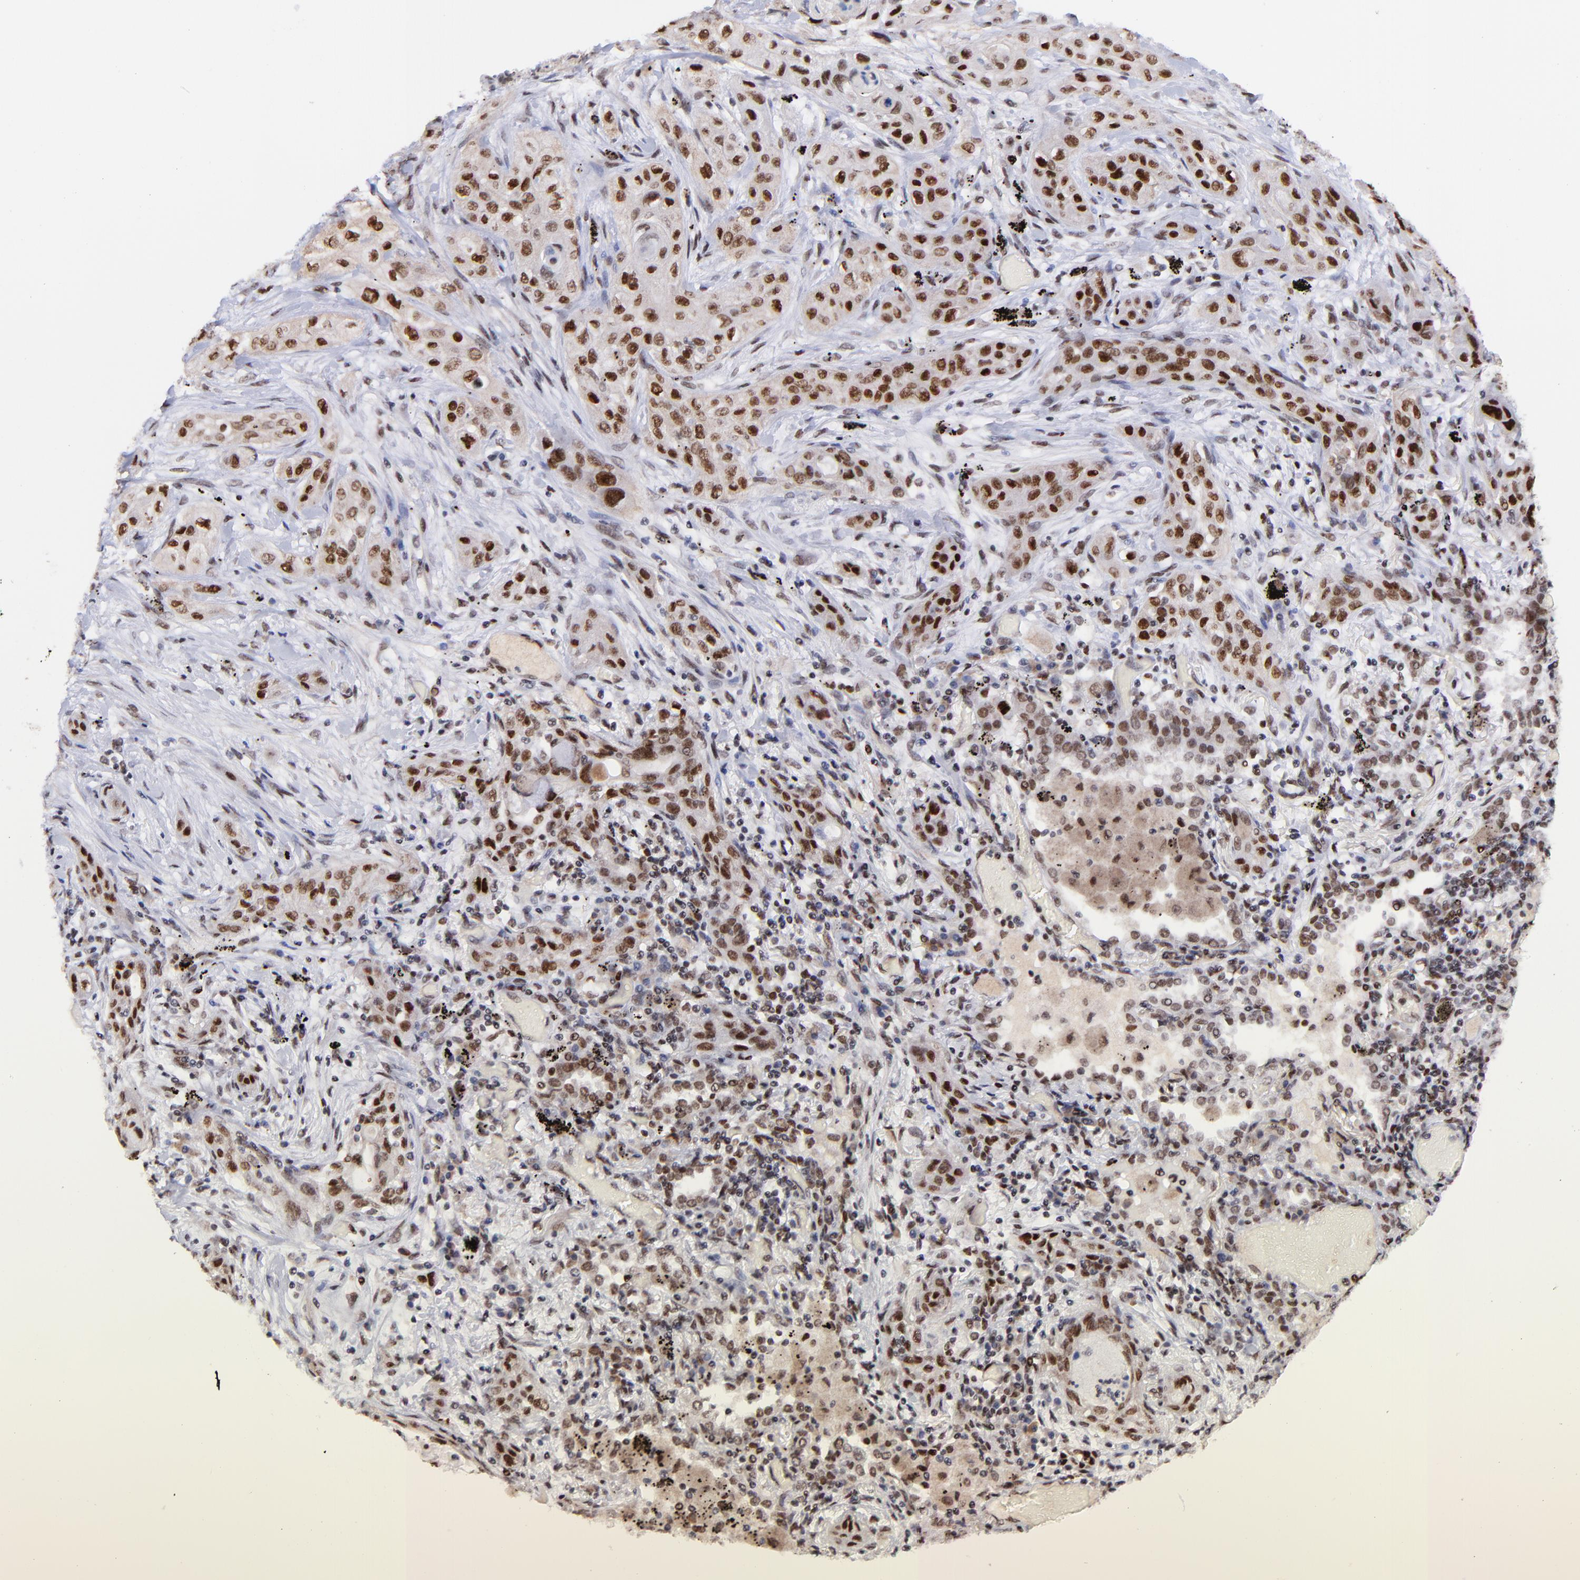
{"staining": {"intensity": "moderate", "quantity": ">75%", "location": "nuclear"}, "tissue": "lung cancer", "cell_type": "Tumor cells", "image_type": "cancer", "snomed": [{"axis": "morphology", "description": "Squamous cell carcinoma, NOS"}, {"axis": "topography", "description": "Lung"}], "caption": "An image showing moderate nuclear positivity in about >75% of tumor cells in squamous cell carcinoma (lung), as visualized by brown immunohistochemical staining.", "gene": "MIDEAS", "patient": {"sex": "female", "age": 47}}